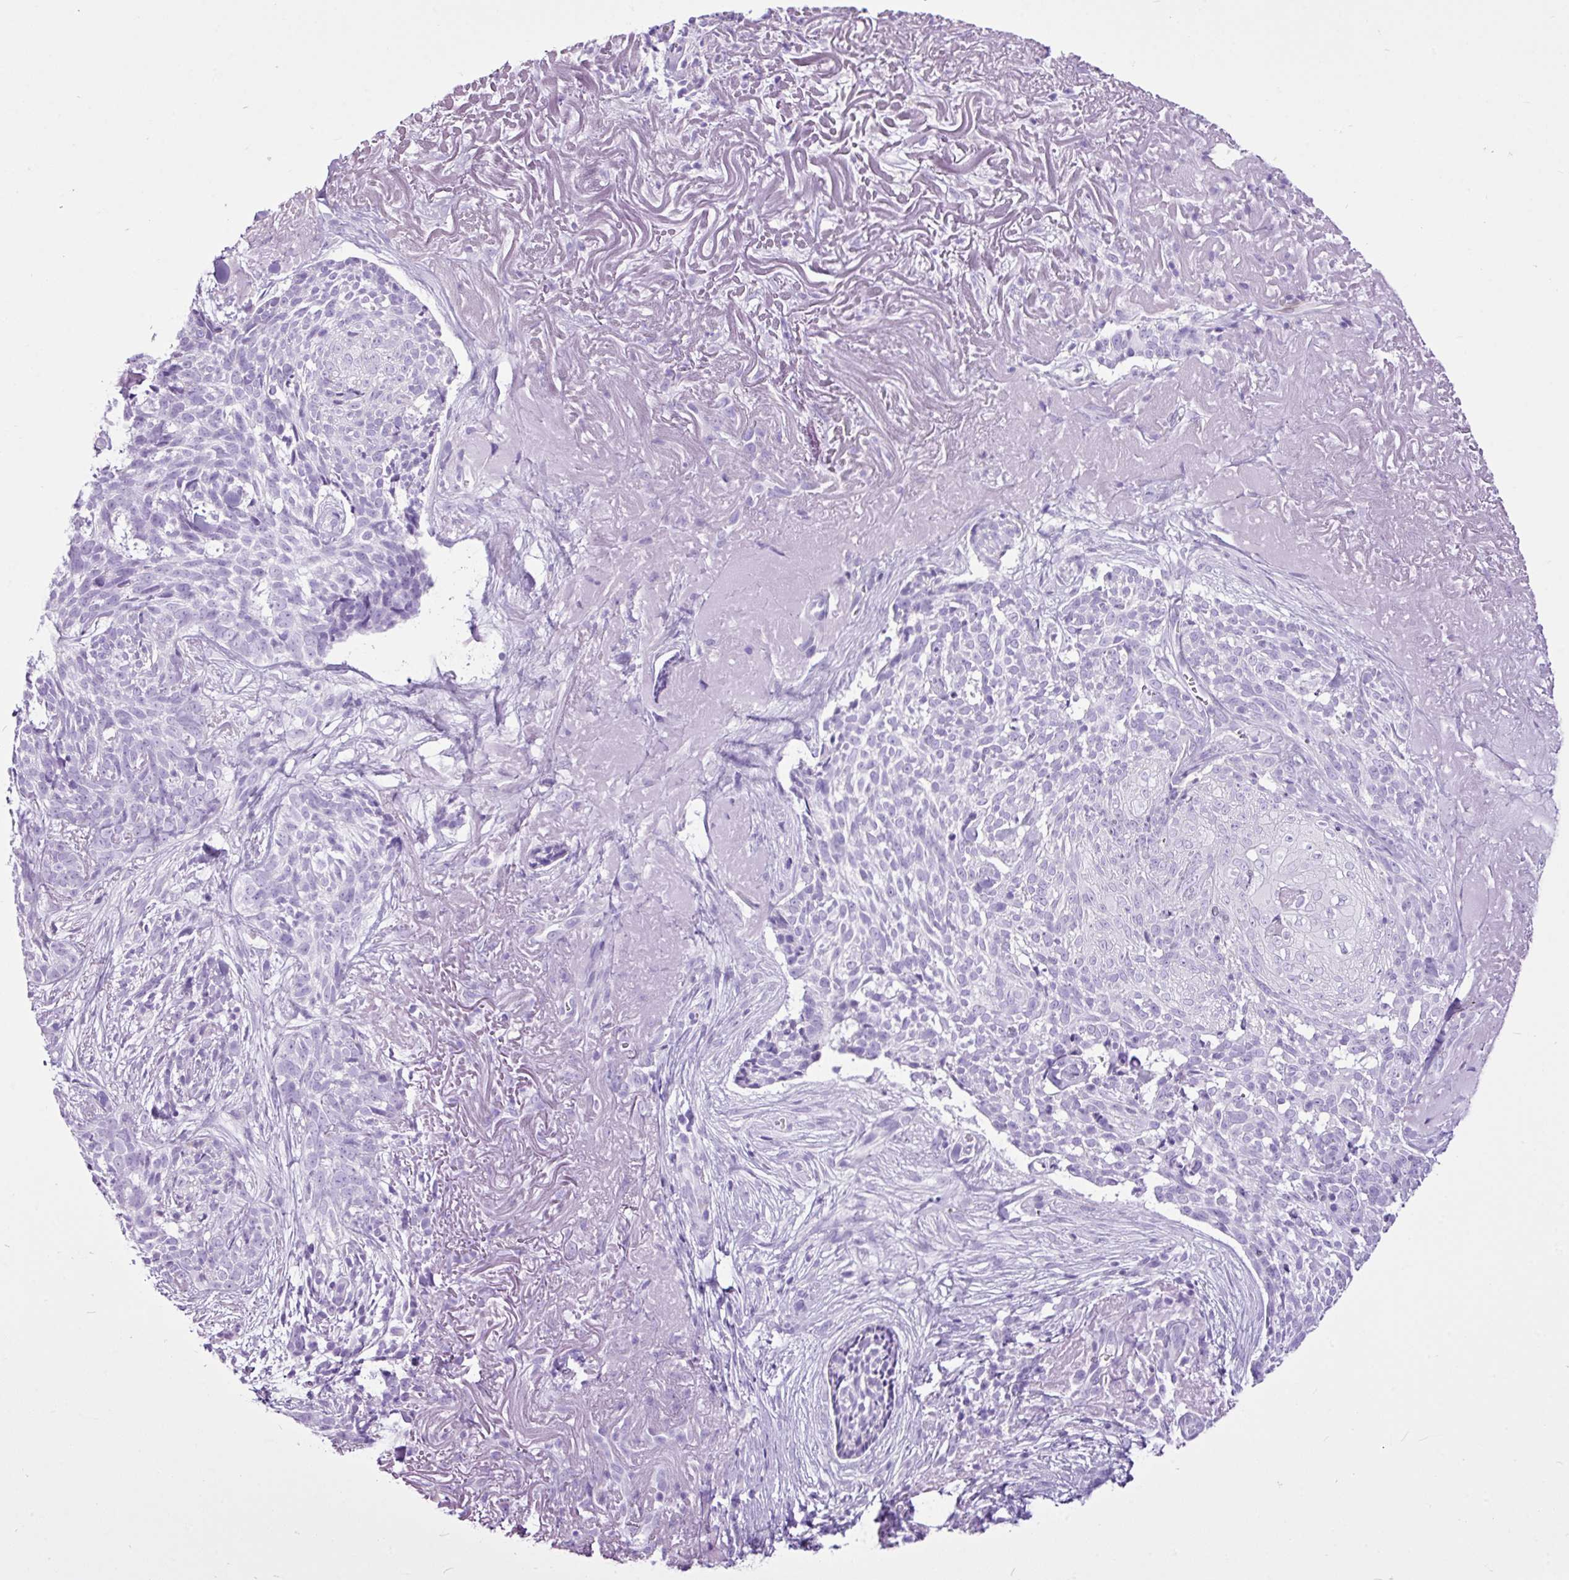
{"staining": {"intensity": "negative", "quantity": "none", "location": "none"}, "tissue": "skin cancer", "cell_type": "Tumor cells", "image_type": "cancer", "snomed": [{"axis": "morphology", "description": "Basal cell carcinoma"}, {"axis": "topography", "description": "Skin"}, {"axis": "topography", "description": "Skin of face"}], "caption": "A photomicrograph of human basal cell carcinoma (skin) is negative for staining in tumor cells.", "gene": "LILRB4", "patient": {"sex": "female", "age": 95}}